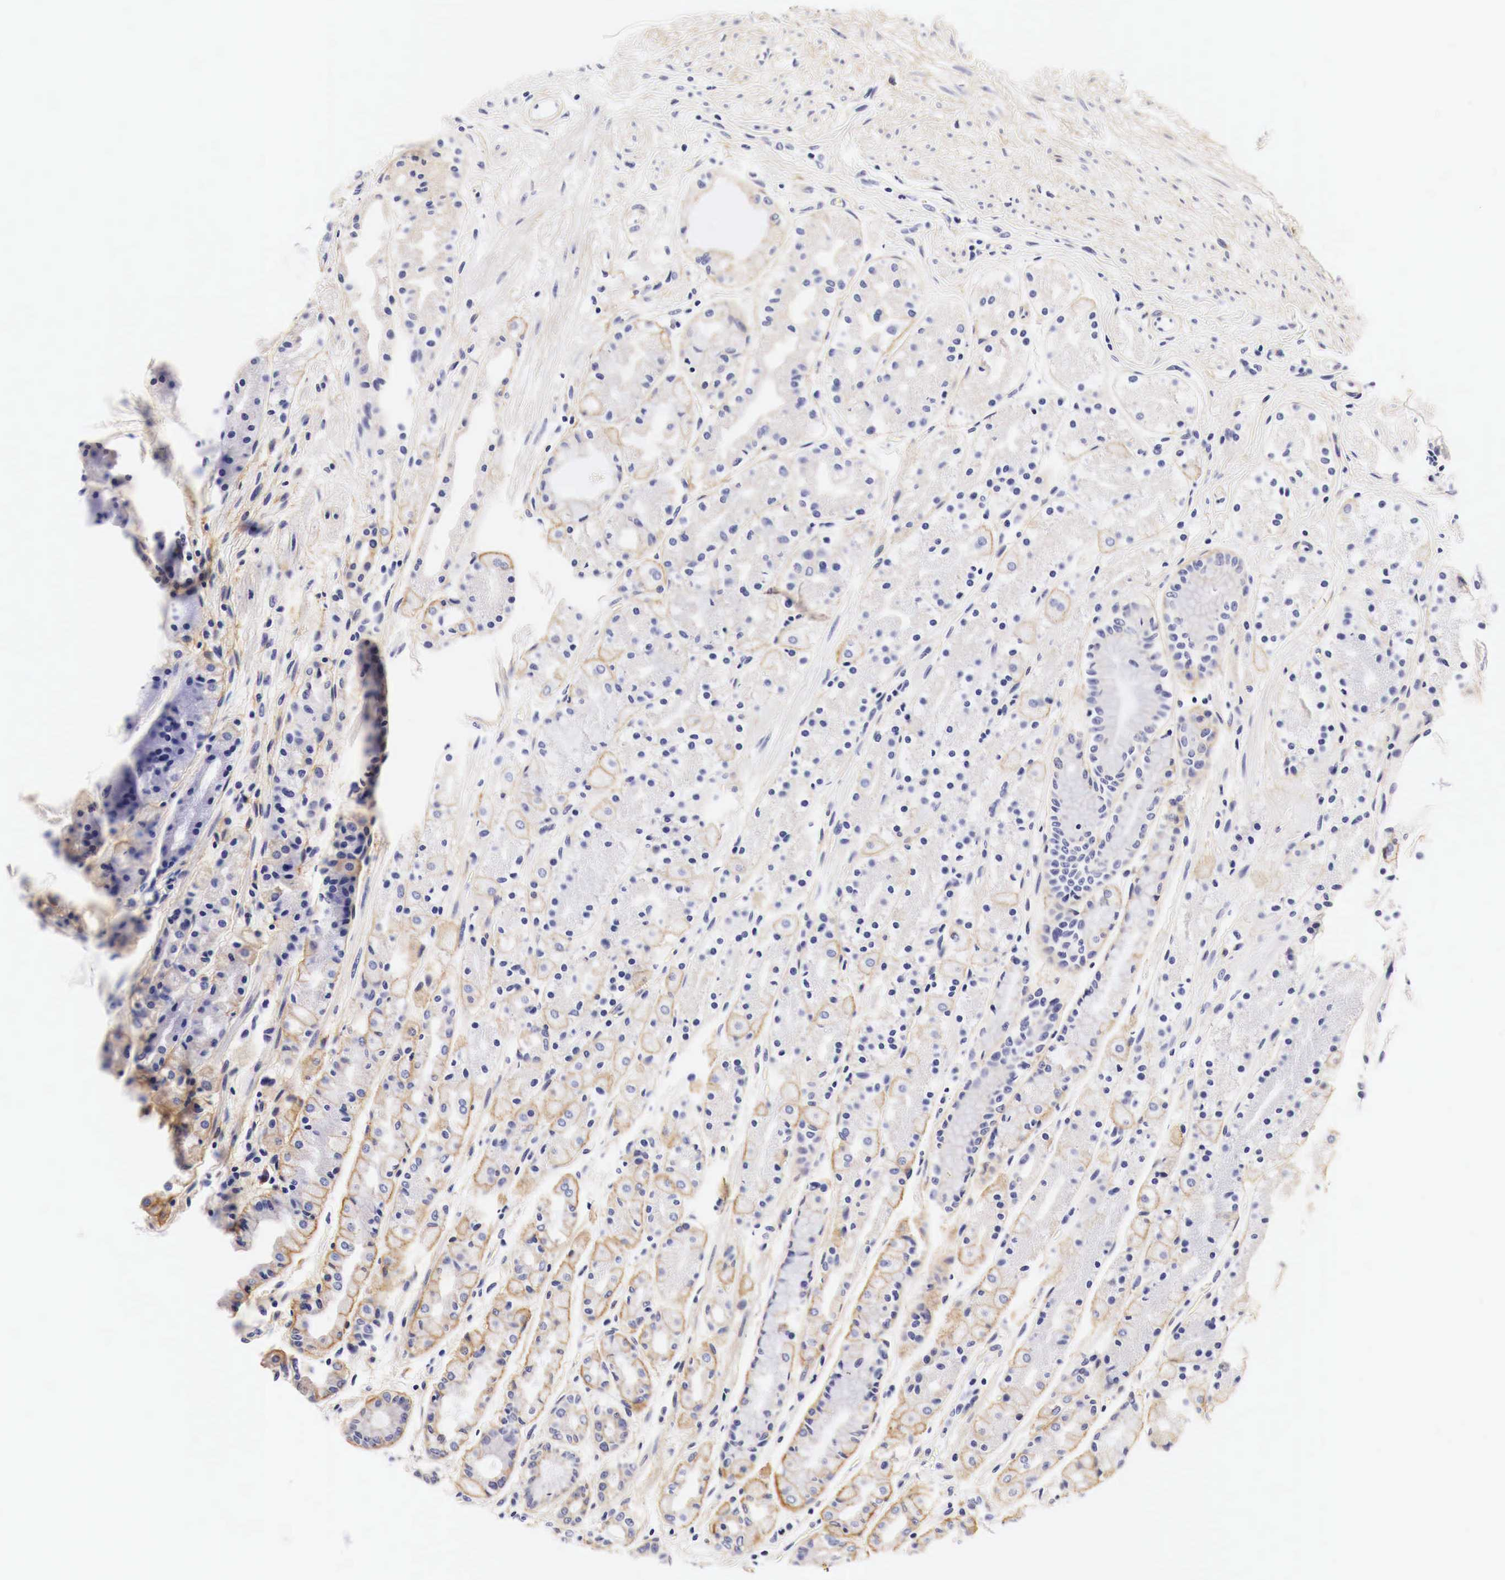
{"staining": {"intensity": "weak", "quantity": "25%-75%", "location": "cytoplasmic/membranous"}, "tissue": "stomach", "cell_type": "Glandular cells", "image_type": "normal", "snomed": [{"axis": "morphology", "description": "Normal tissue, NOS"}, {"axis": "topography", "description": "Stomach, upper"}], "caption": "An image of human stomach stained for a protein reveals weak cytoplasmic/membranous brown staining in glandular cells.", "gene": "EGFR", "patient": {"sex": "male", "age": 72}}